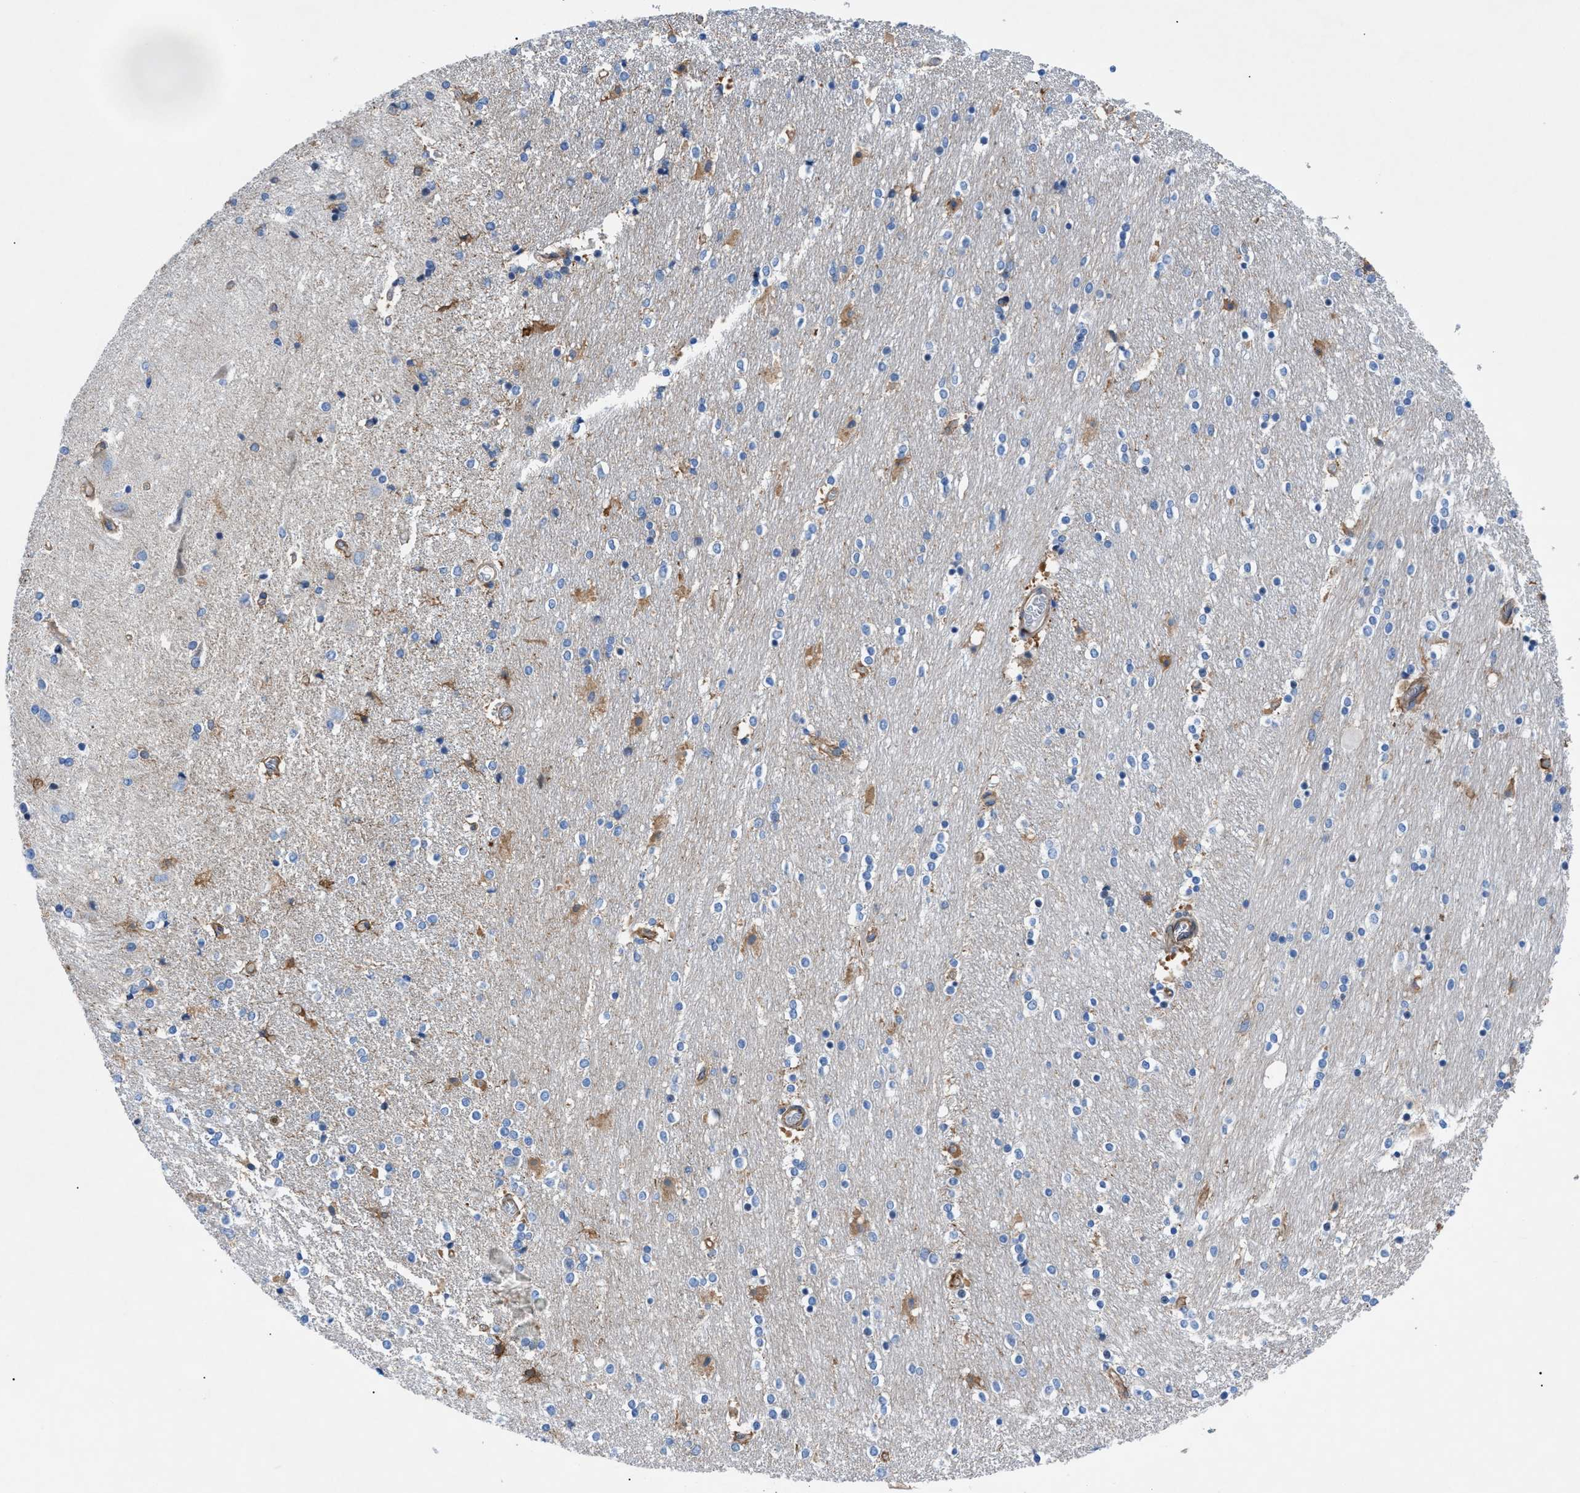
{"staining": {"intensity": "moderate", "quantity": "<25%", "location": "cytoplasmic/membranous"}, "tissue": "caudate", "cell_type": "Glial cells", "image_type": "normal", "snomed": [{"axis": "morphology", "description": "Normal tissue, NOS"}, {"axis": "topography", "description": "Lateral ventricle wall"}], "caption": "Glial cells show low levels of moderate cytoplasmic/membranous staining in about <25% of cells in benign caudate. The protein of interest is shown in brown color, while the nuclei are stained blue.", "gene": "DMAC1", "patient": {"sex": "female", "age": 54}}